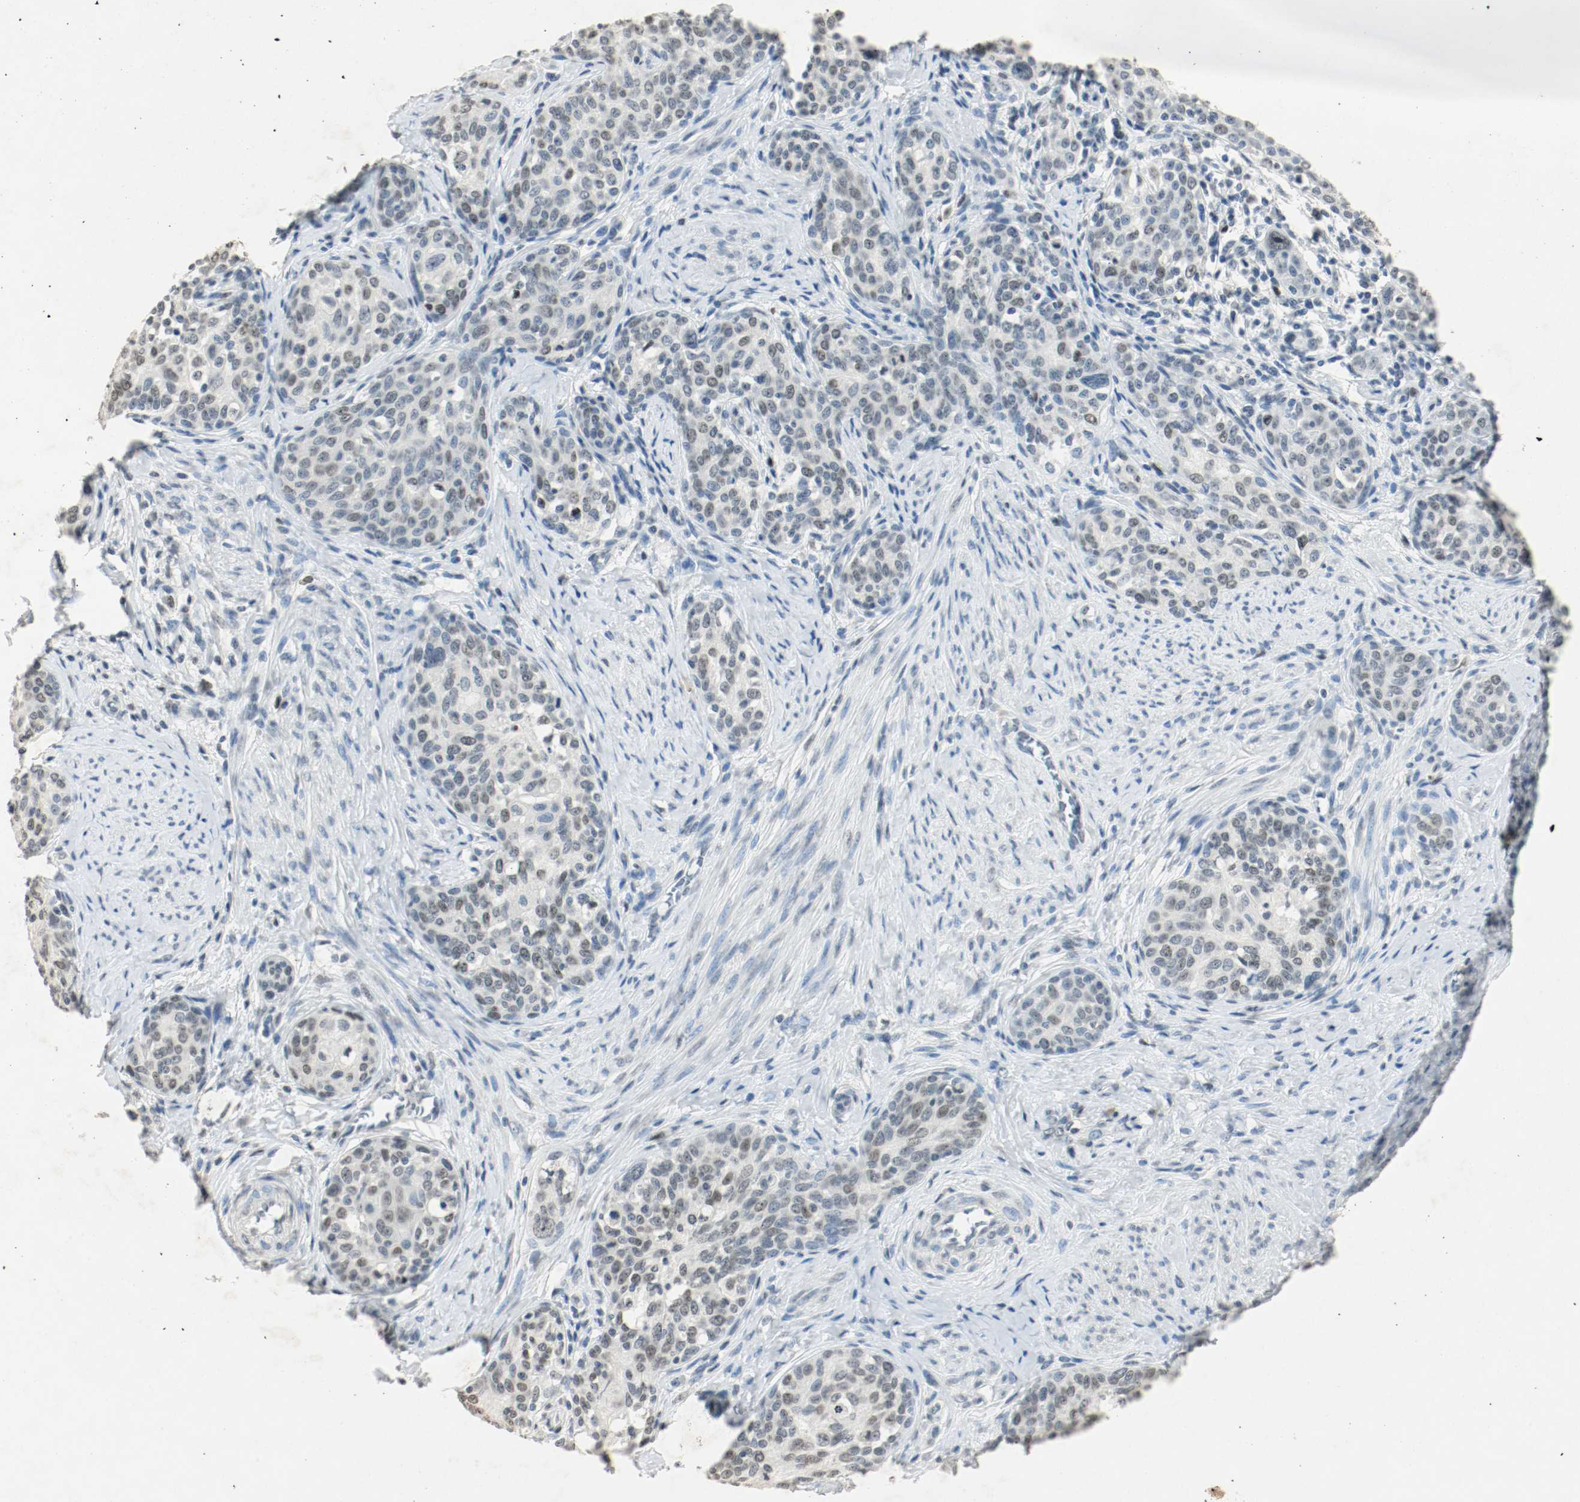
{"staining": {"intensity": "weak", "quantity": ">75%", "location": "nuclear"}, "tissue": "cervical cancer", "cell_type": "Tumor cells", "image_type": "cancer", "snomed": [{"axis": "morphology", "description": "Squamous cell carcinoma, NOS"}, {"axis": "morphology", "description": "Adenocarcinoma, NOS"}, {"axis": "topography", "description": "Cervix"}], "caption": "A brown stain highlights weak nuclear expression of a protein in human cervical cancer tumor cells. Using DAB (brown) and hematoxylin (blue) stains, captured at high magnification using brightfield microscopy.", "gene": "DNMT1", "patient": {"sex": "female", "age": 52}}